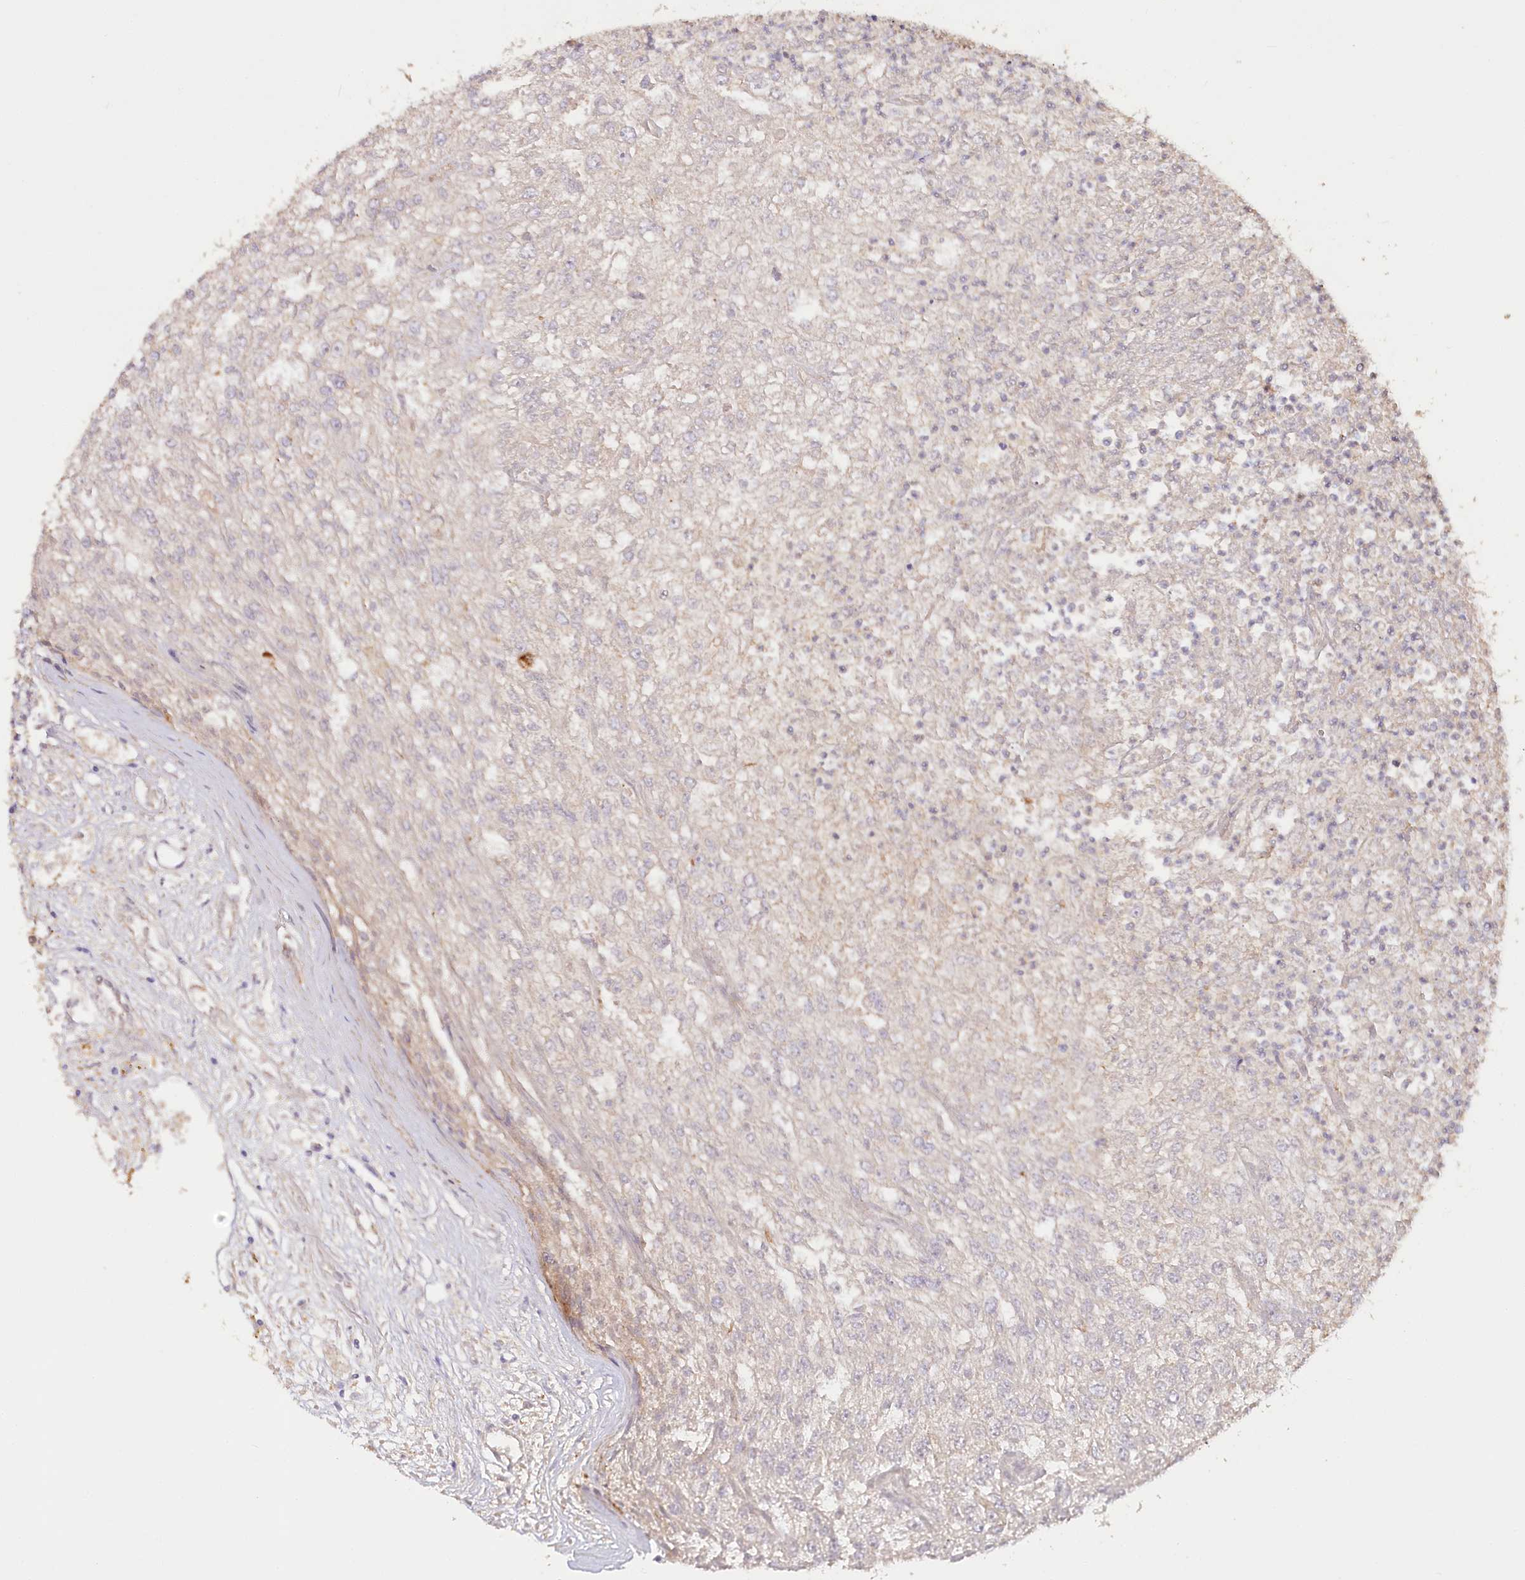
{"staining": {"intensity": "negative", "quantity": "none", "location": "none"}, "tissue": "renal cancer", "cell_type": "Tumor cells", "image_type": "cancer", "snomed": [{"axis": "morphology", "description": "Adenocarcinoma, NOS"}, {"axis": "topography", "description": "Kidney"}], "caption": "Immunohistochemistry micrograph of human renal cancer stained for a protein (brown), which reveals no expression in tumor cells.", "gene": "IRAK1BP1", "patient": {"sex": "female", "age": 54}}